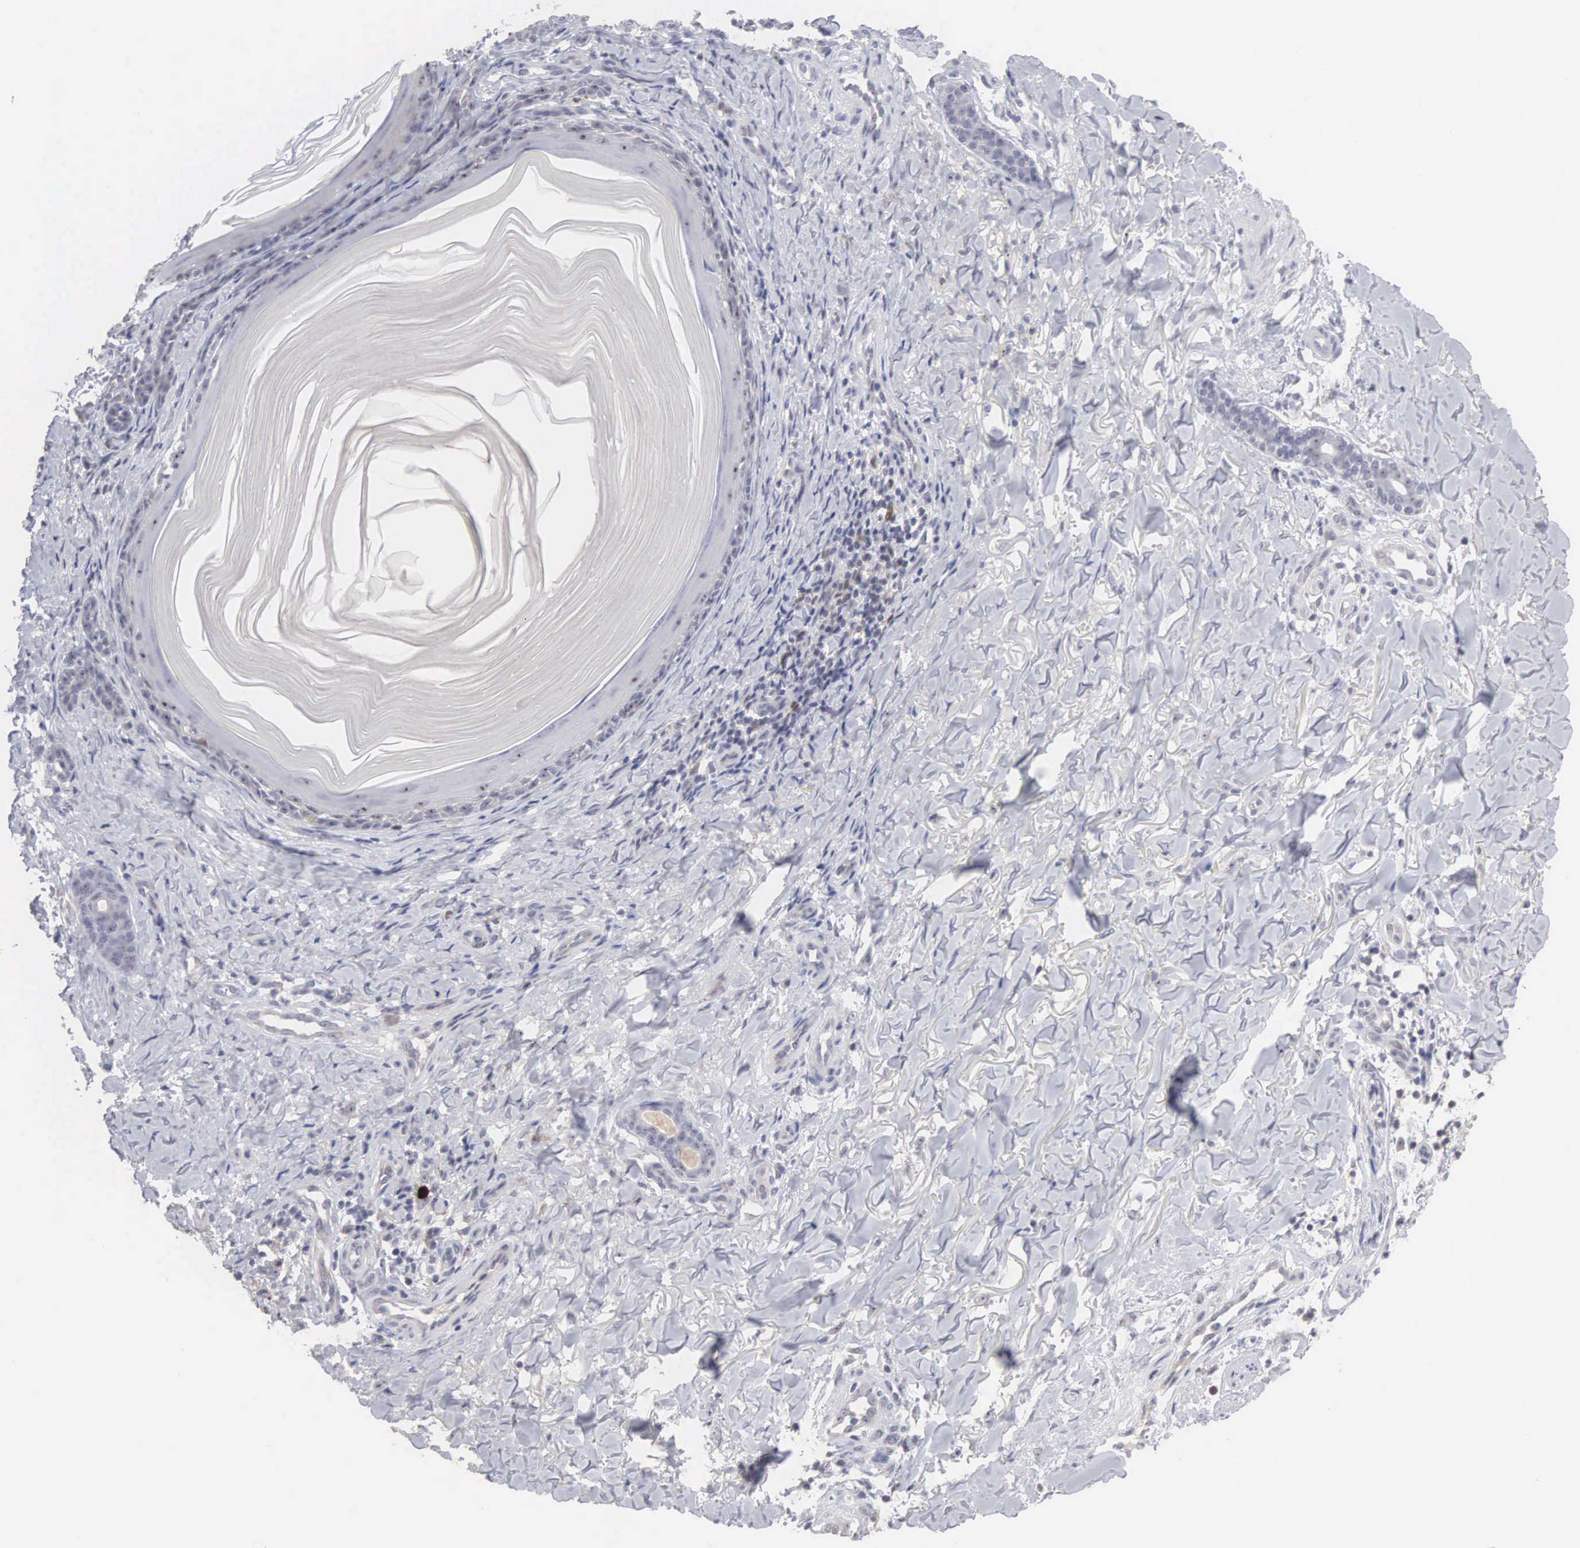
{"staining": {"intensity": "negative", "quantity": "none", "location": "none"}, "tissue": "skin cancer", "cell_type": "Tumor cells", "image_type": "cancer", "snomed": [{"axis": "morphology", "description": "Normal tissue, NOS"}, {"axis": "morphology", "description": "Basal cell carcinoma"}, {"axis": "topography", "description": "Skin"}], "caption": "Immunohistochemistry histopathology image of neoplastic tissue: skin basal cell carcinoma stained with DAB reveals no significant protein expression in tumor cells.", "gene": "ACOT4", "patient": {"sex": "male", "age": 81}}